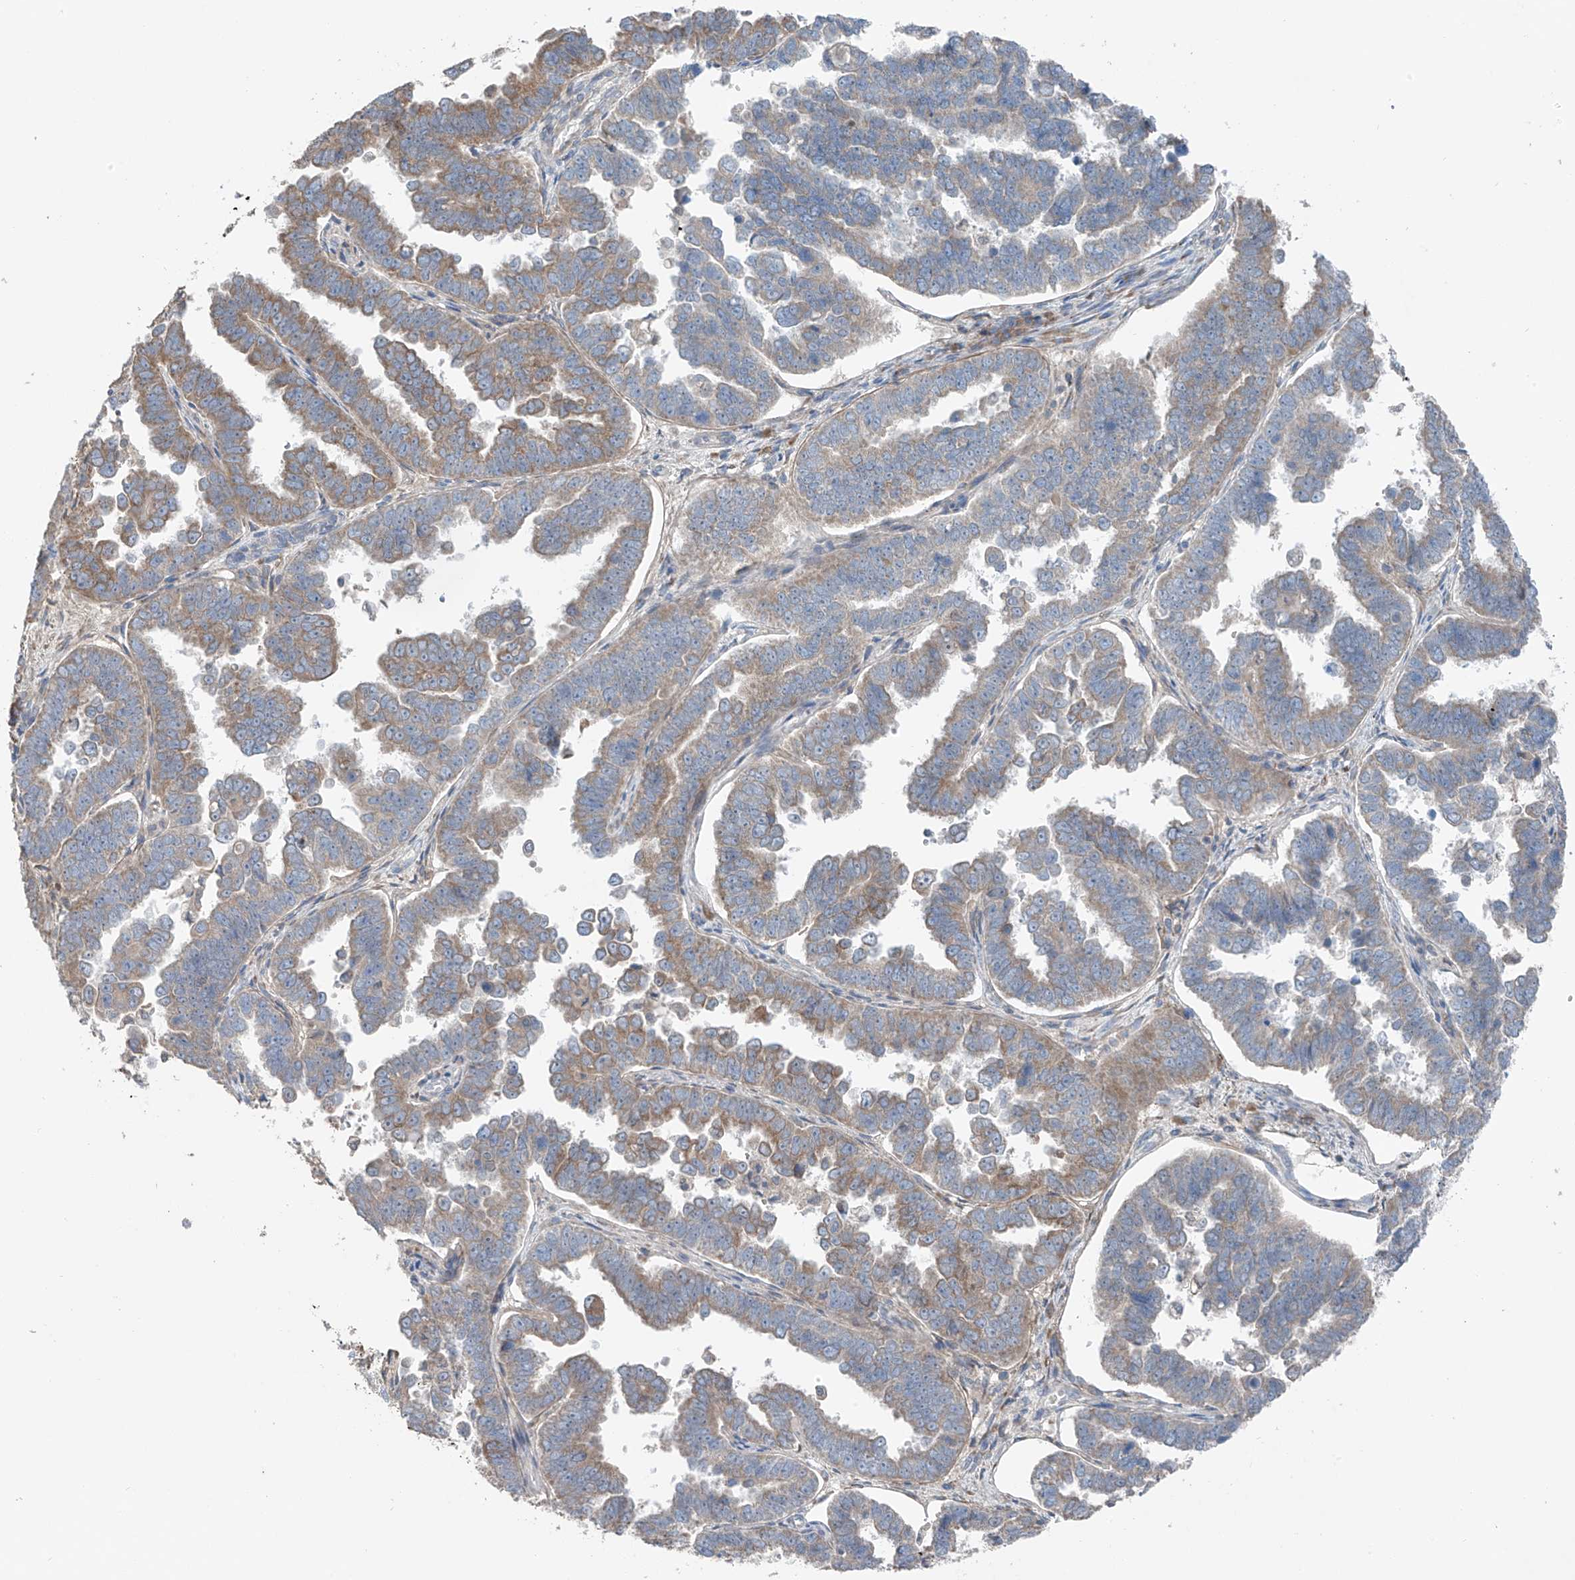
{"staining": {"intensity": "moderate", "quantity": "25%-75%", "location": "cytoplasmic/membranous"}, "tissue": "endometrial cancer", "cell_type": "Tumor cells", "image_type": "cancer", "snomed": [{"axis": "morphology", "description": "Adenocarcinoma, NOS"}, {"axis": "topography", "description": "Endometrium"}], "caption": "Human endometrial cancer stained for a protein (brown) reveals moderate cytoplasmic/membranous positive expression in approximately 25%-75% of tumor cells.", "gene": "GALNTL6", "patient": {"sex": "female", "age": 75}}